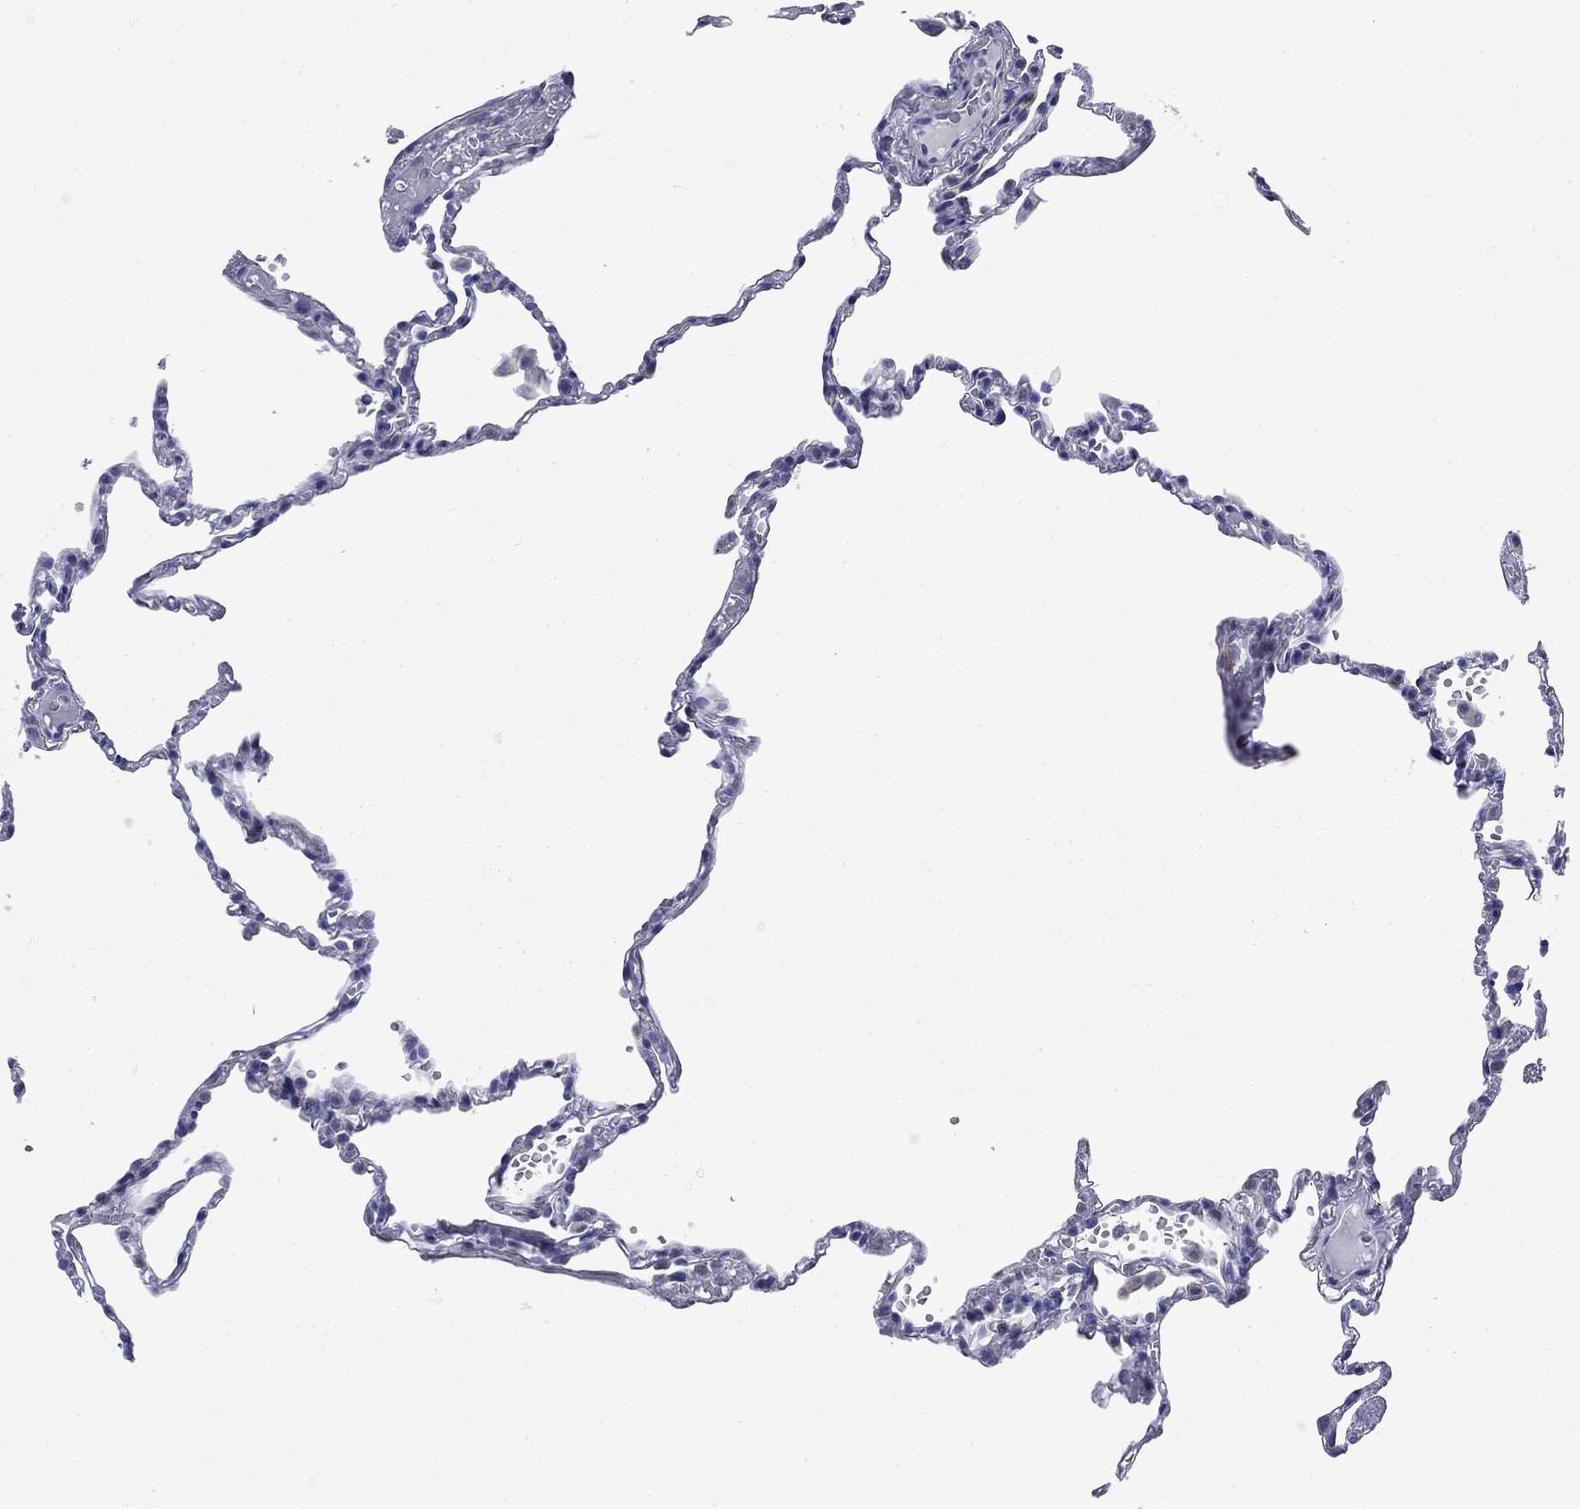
{"staining": {"intensity": "negative", "quantity": "none", "location": "none"}, "tissue": "lung", "cell_type": "Alveolar cells", "image_type": "normal", "snomed": [{"axis": "morphology", "description": "Normal tissue, NOS"}, {"axis": "topography", "description": "Lung"}], "caption": "Histopathology image shows no protein expression in alveolar cells of normal lung.", "gene": "SERPINB2", "patient": {"sex": "male", "age": 78}}